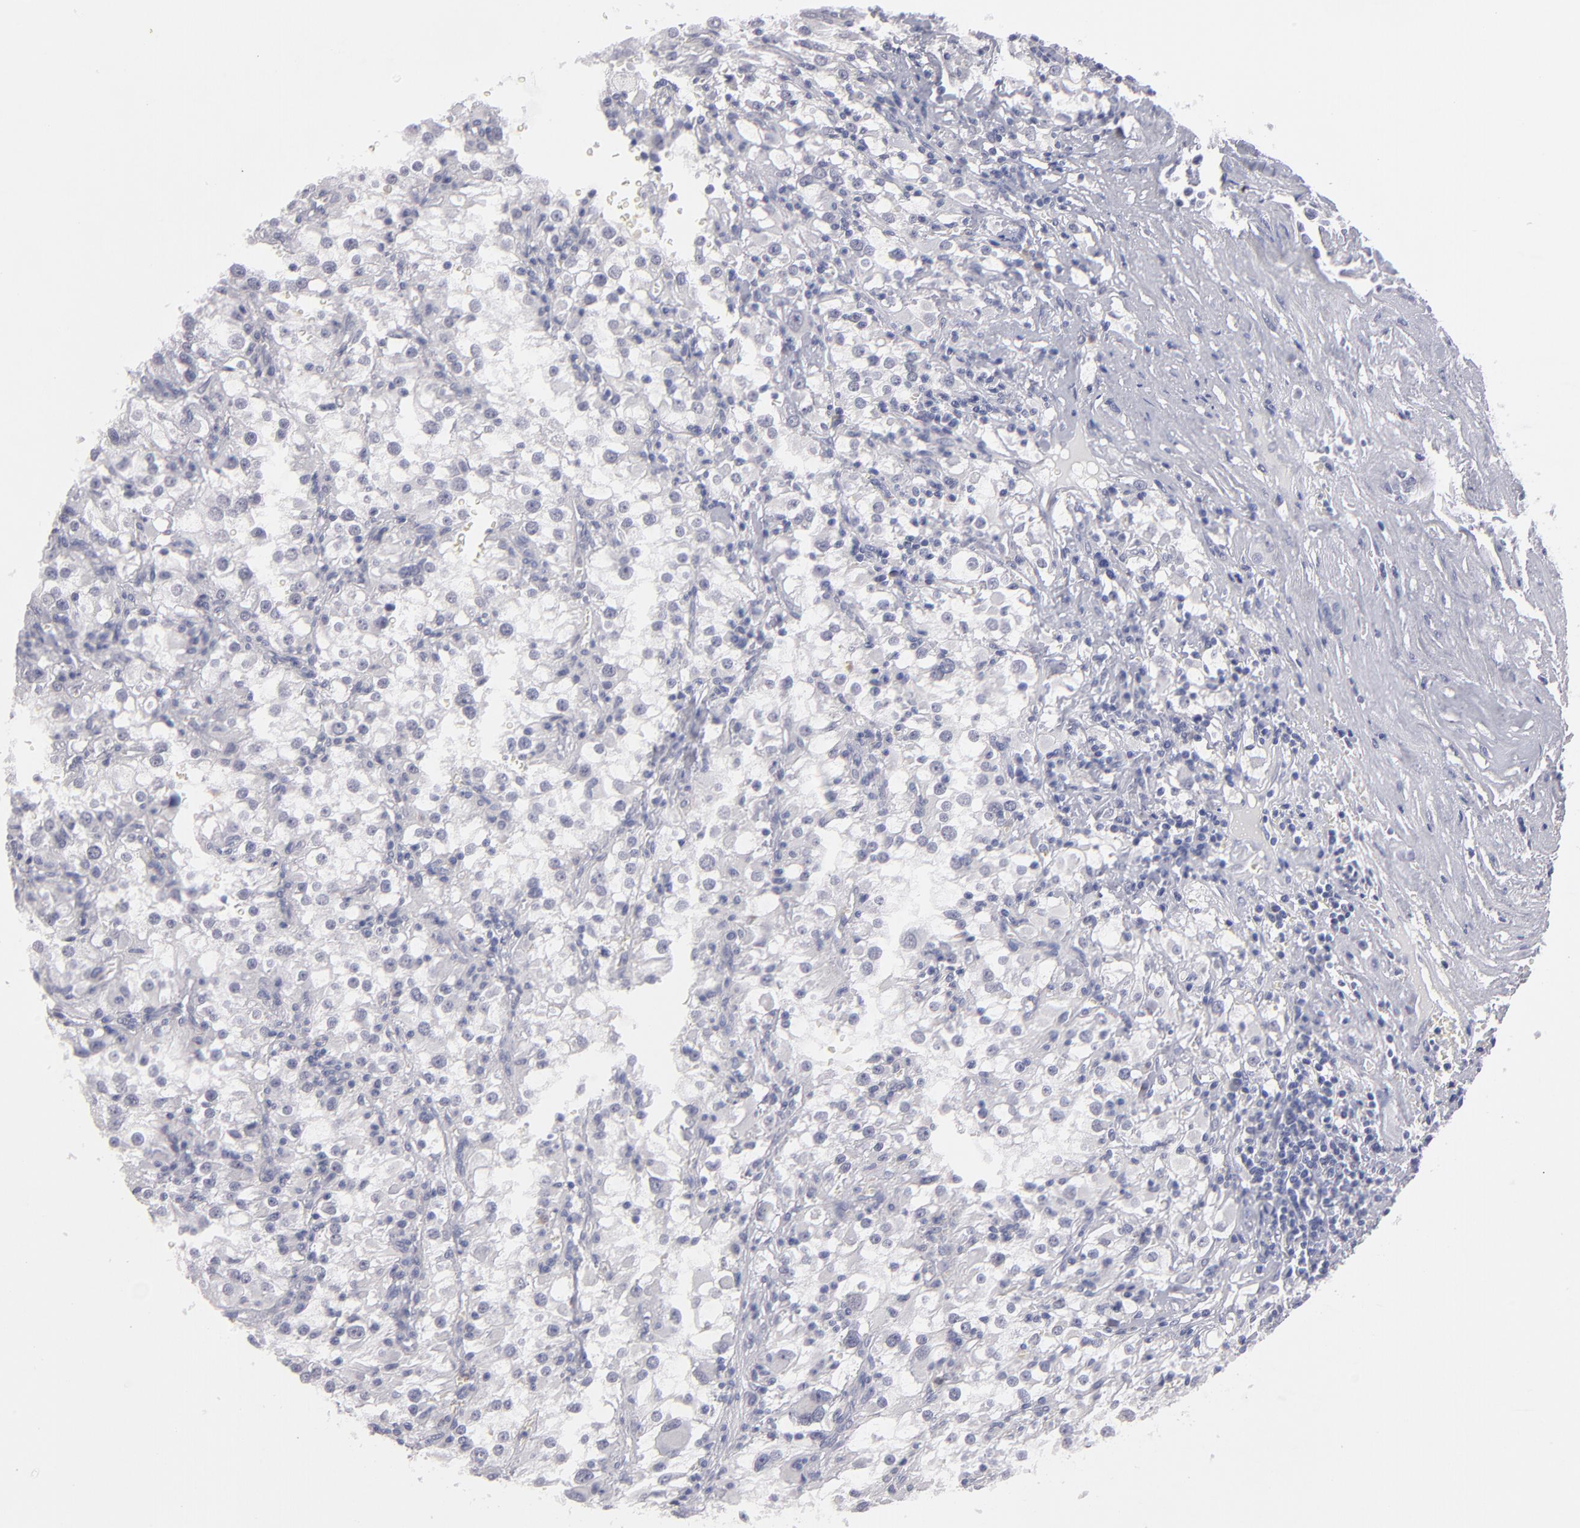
{"staining": {"intensity": "negative", "quantity": "none", "location": "none"}, "tissue": "renal cancer", "cell_type": "Tumor cells", "image_type": "cancer", "snomed": [{"axis": "morphology", "description": "Adenocarcinoma, NOS"}, {"axis": "topography", "description": "Kidney"}], "caption": "Immunohistochemistry (IHC) photomicrograph of renal cancer (adenocarcinoma) stained for a protein (brown), which shows no staining in tumor cells. (DAB (3,3'-diaminobenzidine) immunohistochemistry (IHC) with hematoxylin counter stain).", "gene": "MGAM", "patient": {"sex": "female", "age": 52}}